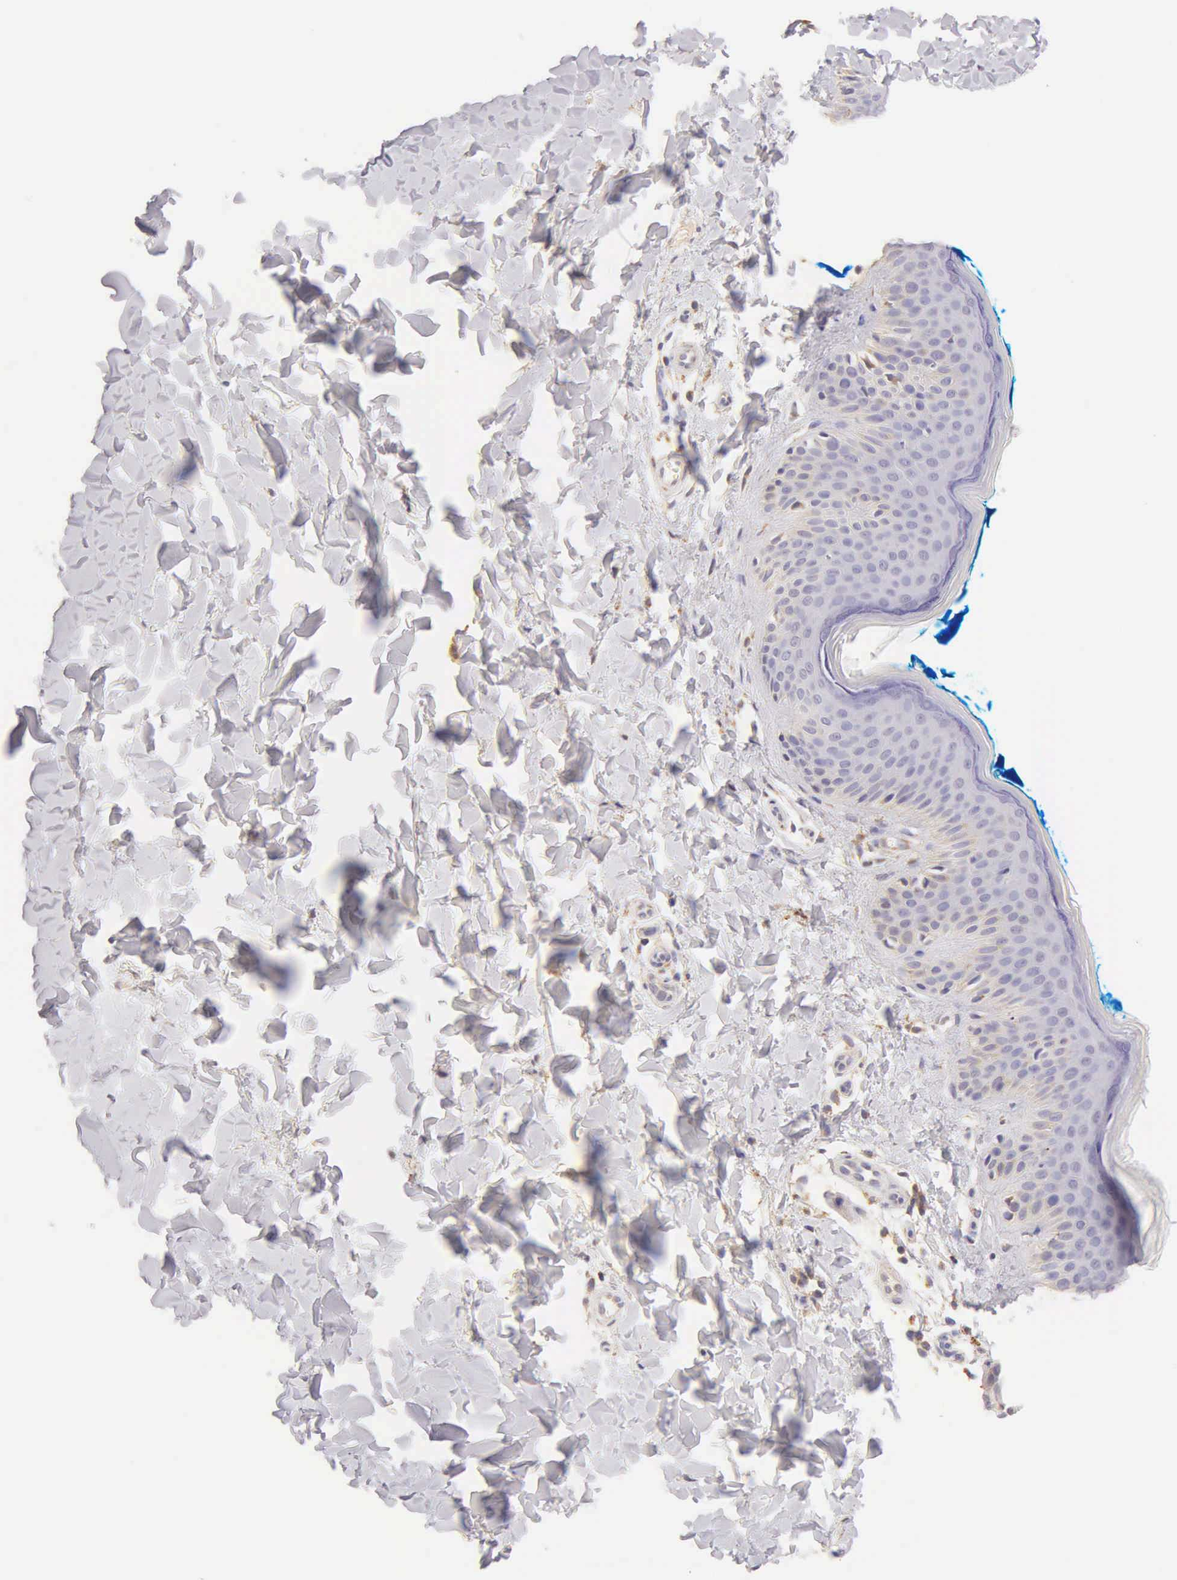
{"staining": {"intensity": "weak", "quantity": ">75%", "location": "cytoplasmic/membranous"}, "tissue": "skin", "cell_type": "Fibroblasts", "image_type": "normal", "snomed": [{"axis": "morphology", "description": "Normal tissue, NOS"}, {"axis": "topography", "description": "Skin"}], "caption": "Immunohistochemical staining of unremarkable human skin demonstrates weak cytoplasmic/membranous protein expression in approximately >75% of fibroblasts. (Brightfield microscopy of DAB IHC at high magnification).", "gene": "ESR1", "patient": {"sex": "female", "age": 17}}